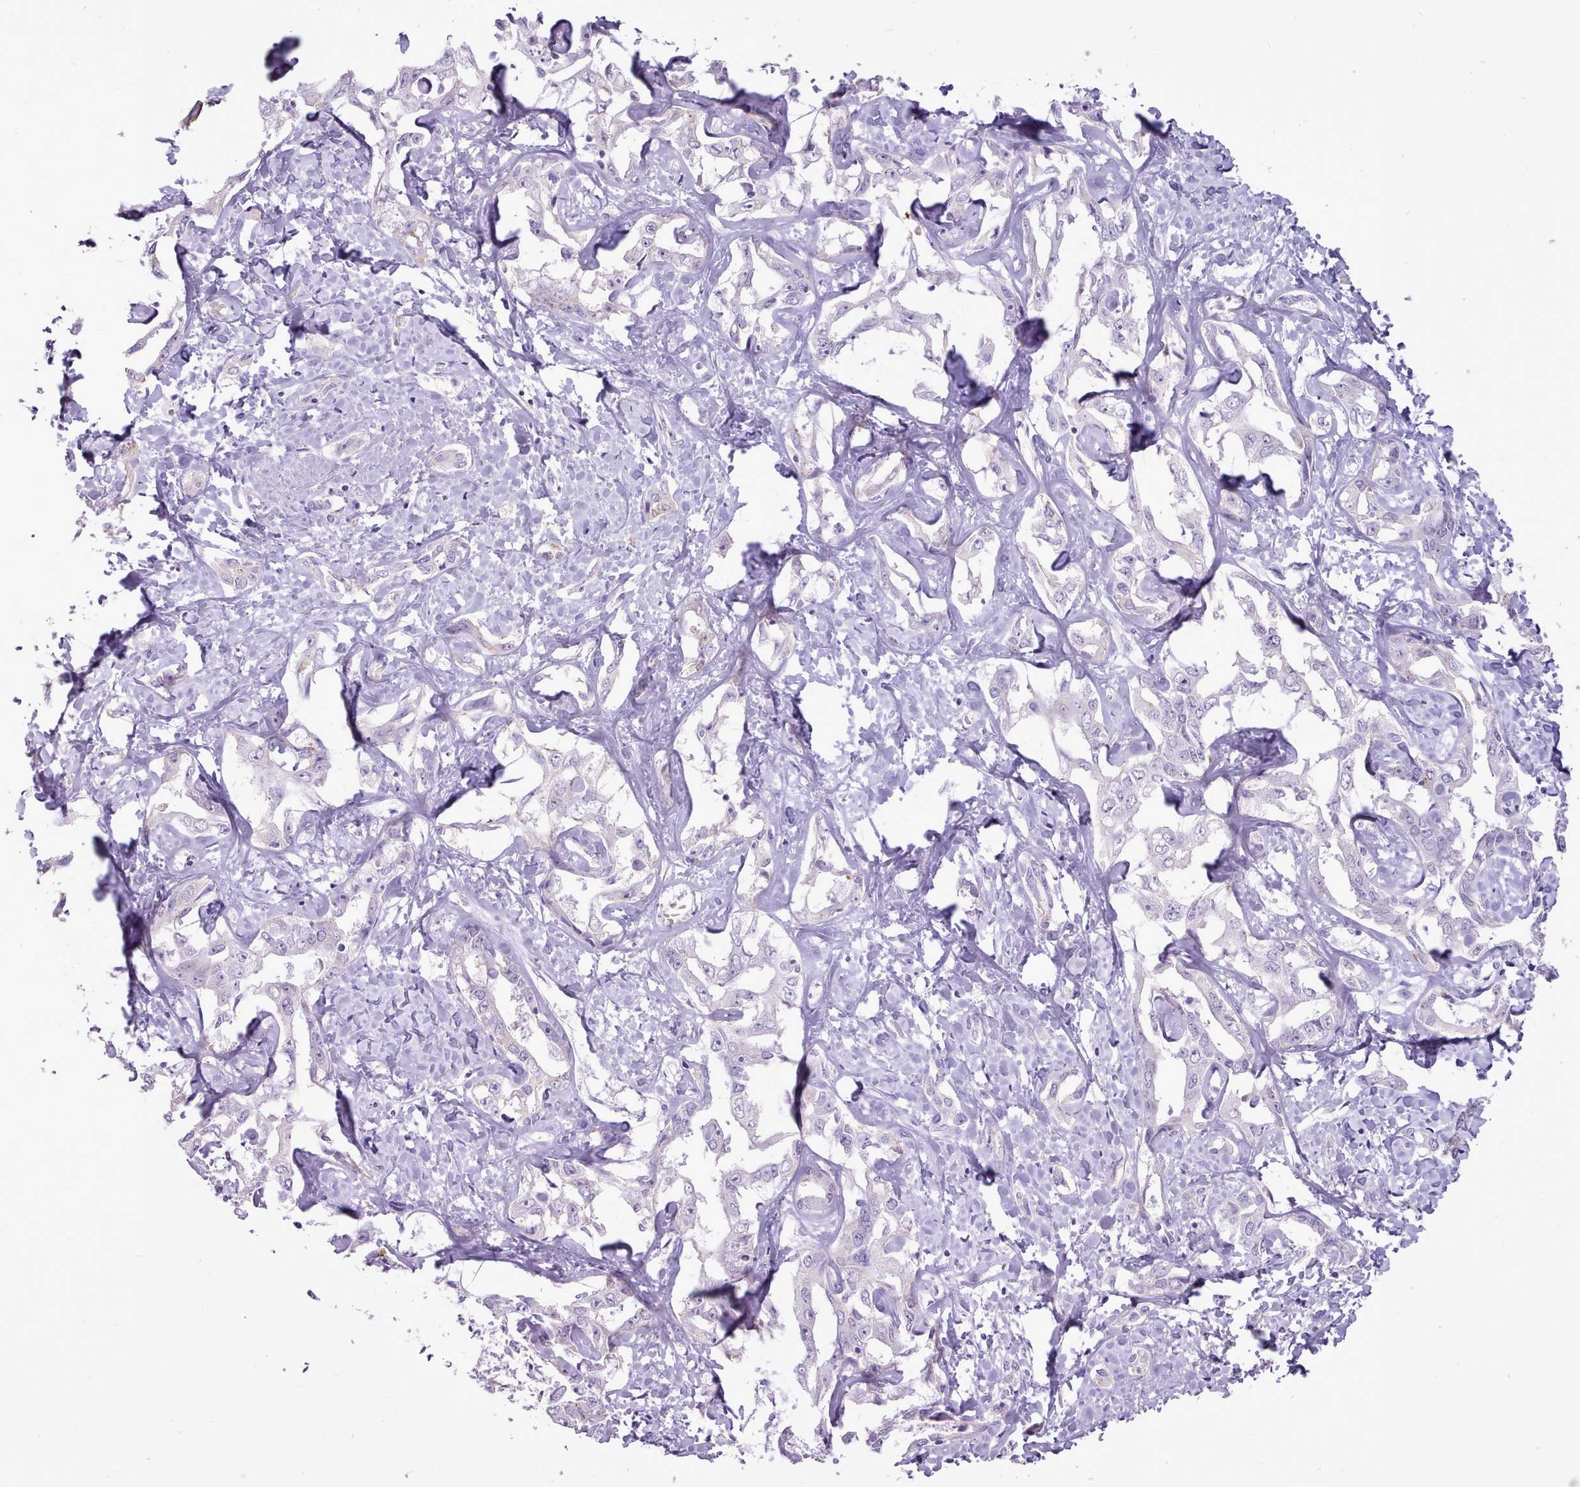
{"staining": {"intensity": "negative", "quantity": "none", "location": "none"}, "tissue": "liver cancer", "cell_type": "Tumor cells", "image_type": "cancer", "snomed": [{"axis": "morphology", "description": "Cholangiocarcinoma"}, {"axis": "topography", "description": "Liver"}], "caption": "Tumor cells are negative for protein expression in human liver cancer (cholangiocarcinoma). The staining is performed using DAB (3,3'-diaminobenzidine) brown chromogen with nuclei counter-stained in using hematoxylin.", "gene": "ATRAID", "patient": {"sex": "male", "age": 59}}